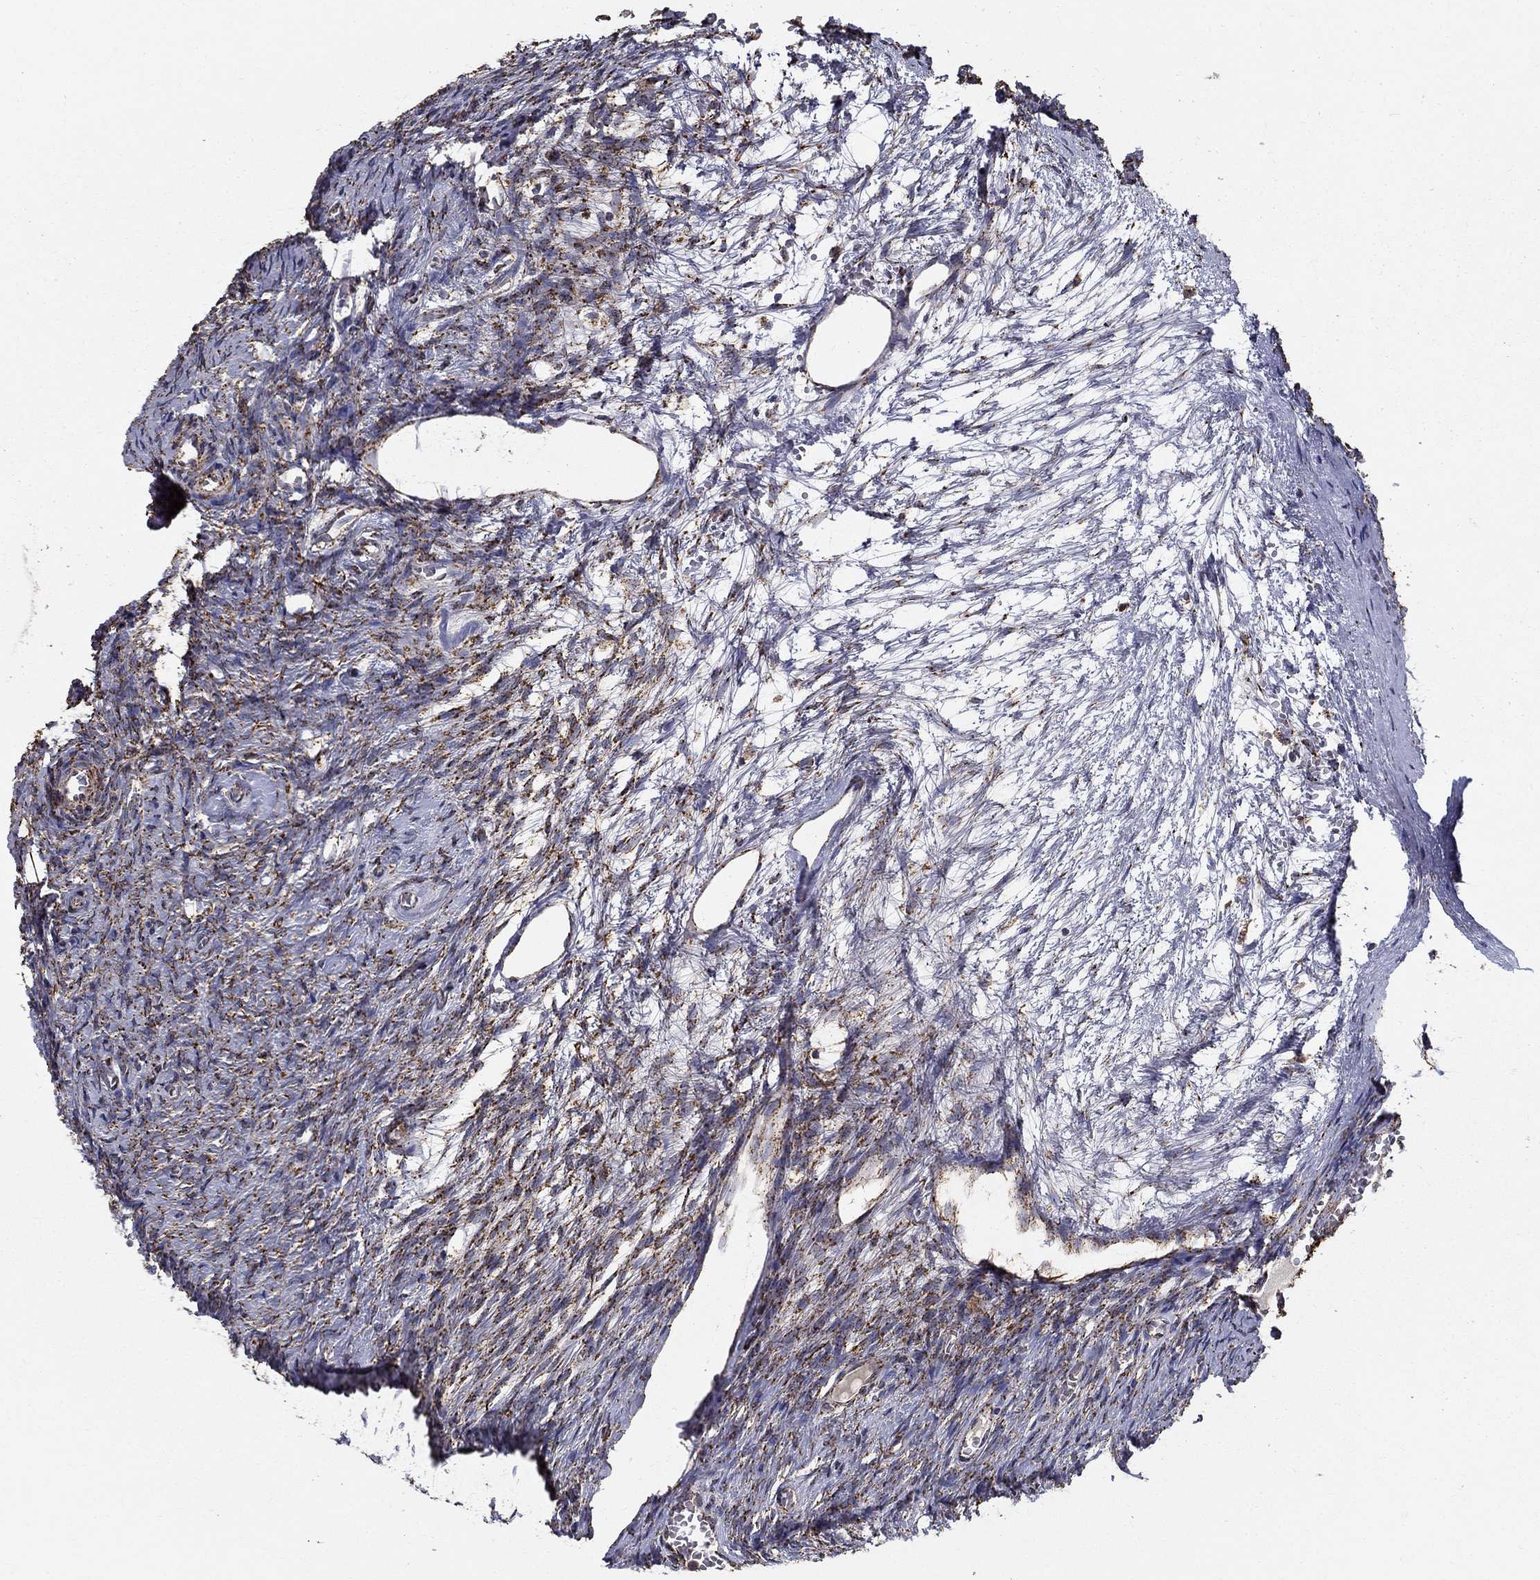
{"staining": {"intensity": "strong", "quantity": ">75%", "location": "cytoplasmic/membranous"}, "tissue": "ovary", "cell_type": "Follicle cells", "image_type": "normal", "snomed": [{"axis": "morphology", "description": "Normal tissue, NOS"}, {"axis": "topography", "description": "Ovary"}], "caption": "Strong cytoplasmic/membranous staining for a protein is present in about >75% of follicle cells of unremarkable ovary using immunohistochemistry (IHC).", "gene": "GCSH", "patient": {"sex": "female", "age": 39}}